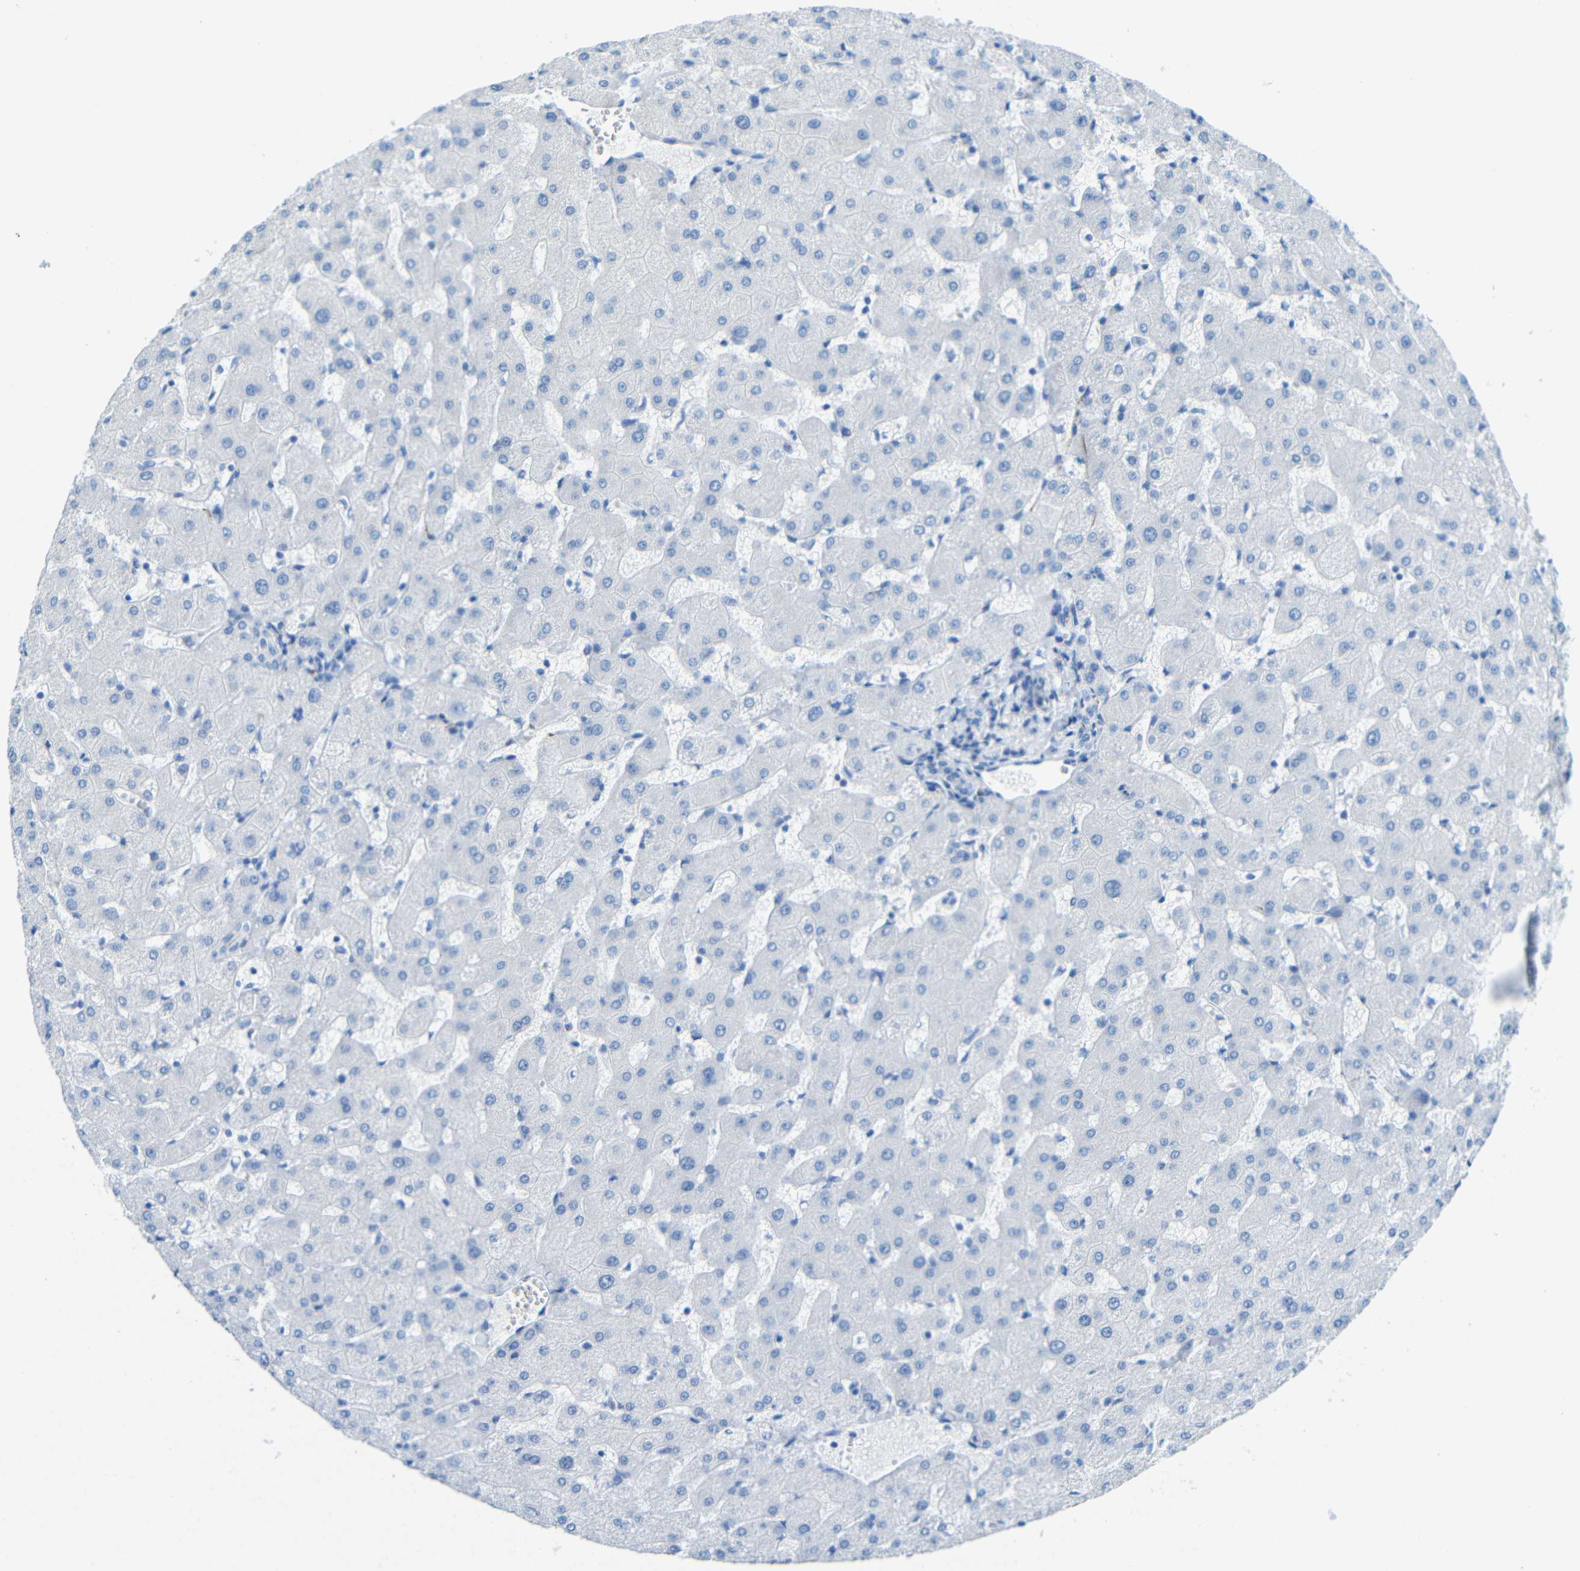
{"staining": {"intensity": "negative", "quantity": "none", "location": "none"}, "tissue": "liver", "cell_type": "Cholangiocytes", "image_type": "normal", "snomed": [{"axis": "morphology", "description": "Normal tissue, NOS"}, {"axis": "topography", "description": "Liver"}], "caption": "Protein analysis of benign liver displays no significant expression in cholangiocytes. (Brightfield microscopy of DAB (3,3'-diaminobenzidine) IHC at high magnification).", "gene": "TUBB4B", "patient": {"sex": "female", "age": 63}}